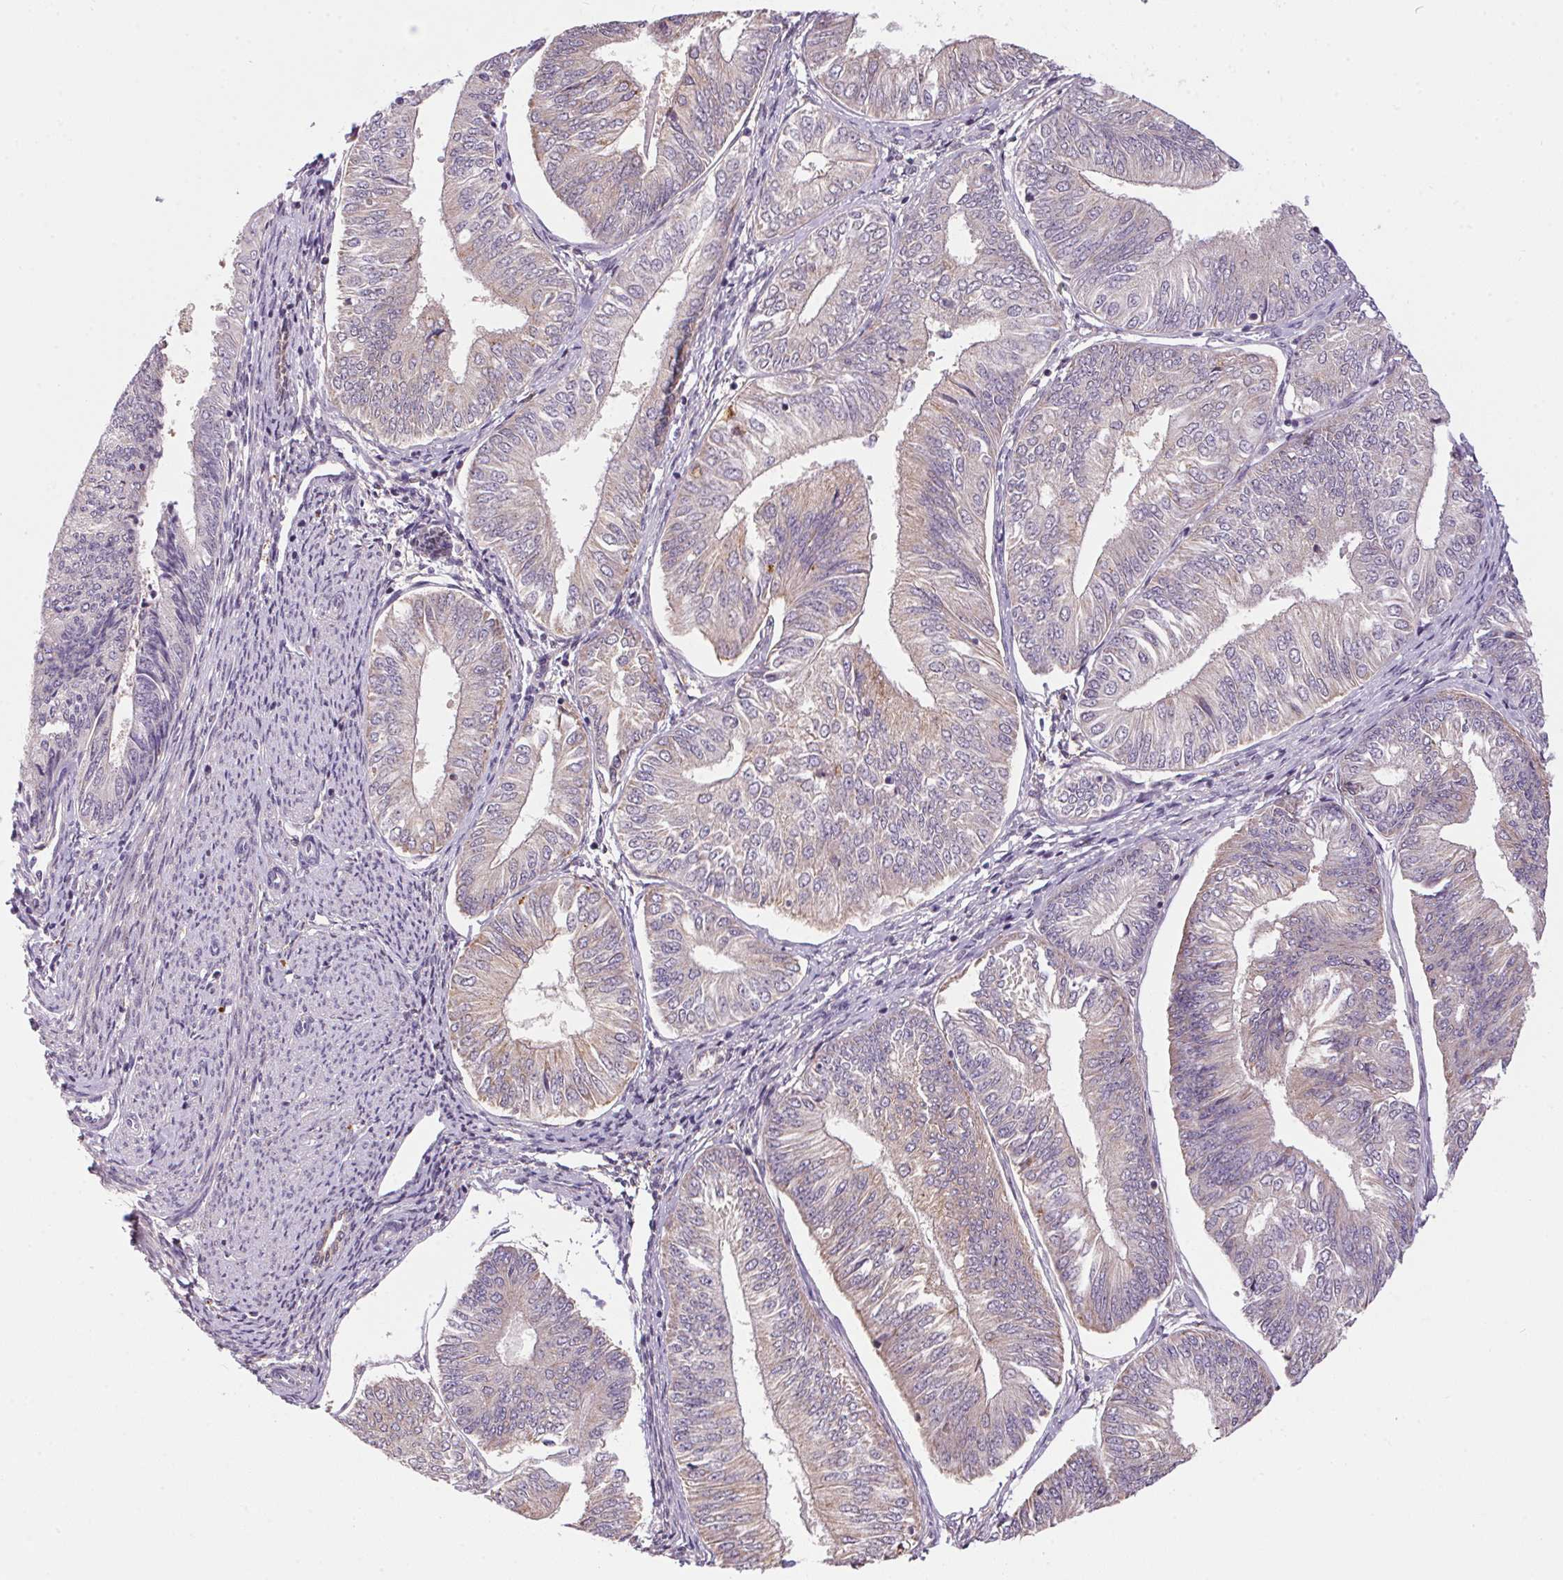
{"staining": {"intensity": "weak", "quantity": "<25%", "location": "cytoplasmic/membranous"}, "tissue": "endometrial cancer", "cell_type": "Tumor cells", "image_type": "cancer", "snomed": [{"axis": "morphology", "description": "Adenocarcinoma, NOS"}, {"axis": "topography", "description": "Endometrium"}], "caption": "Human endometrial cancer stained for a protein using immunohistochemistry exhibits no staining in tumor cells.", "gene": "ADH5", "patient": {"sex": "female", "age": 58}}